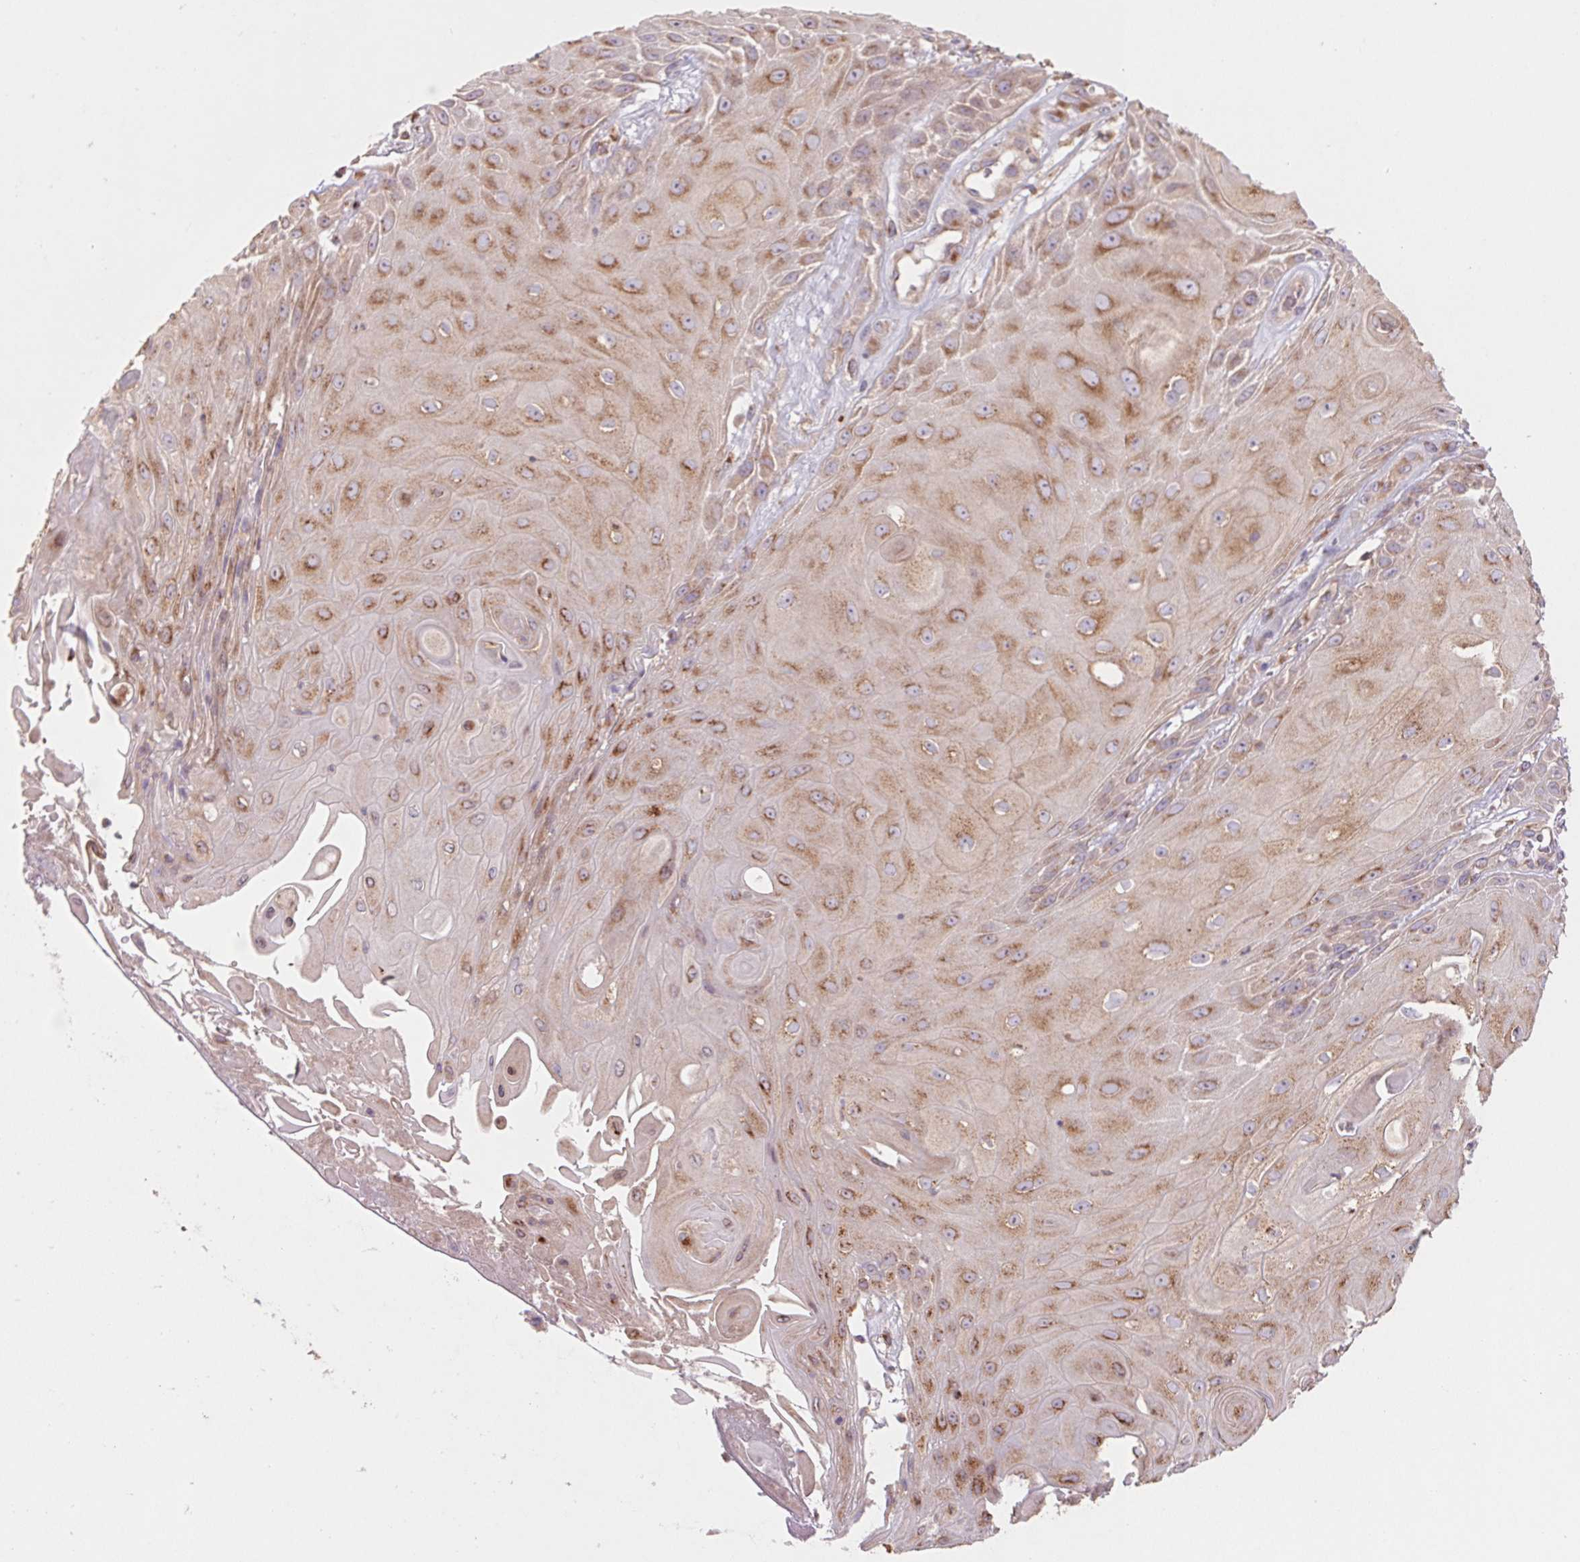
{"staining": {"intensity": "moderate", "quantity": "25%-75%", "location": "cytoplasmic/membranous"}, "tissue": "skin cancer", "cell_type": "Tumor cells", "image_type": "cancer", "snomed": [{"axis": "morphology", "description": "Squamous cell carcinoma, NOS"}, {"axis": "topography", "description": "Skin"}], "caption": "The histopathology image shows immunohistochemical staining of skin cancer. There is moderate cytoplasmic/membranous expression is identified in approximately 25%-75% of tumor cells.", "gene": "RAB1A", "patient": {"sex": "male", "age": 62}}